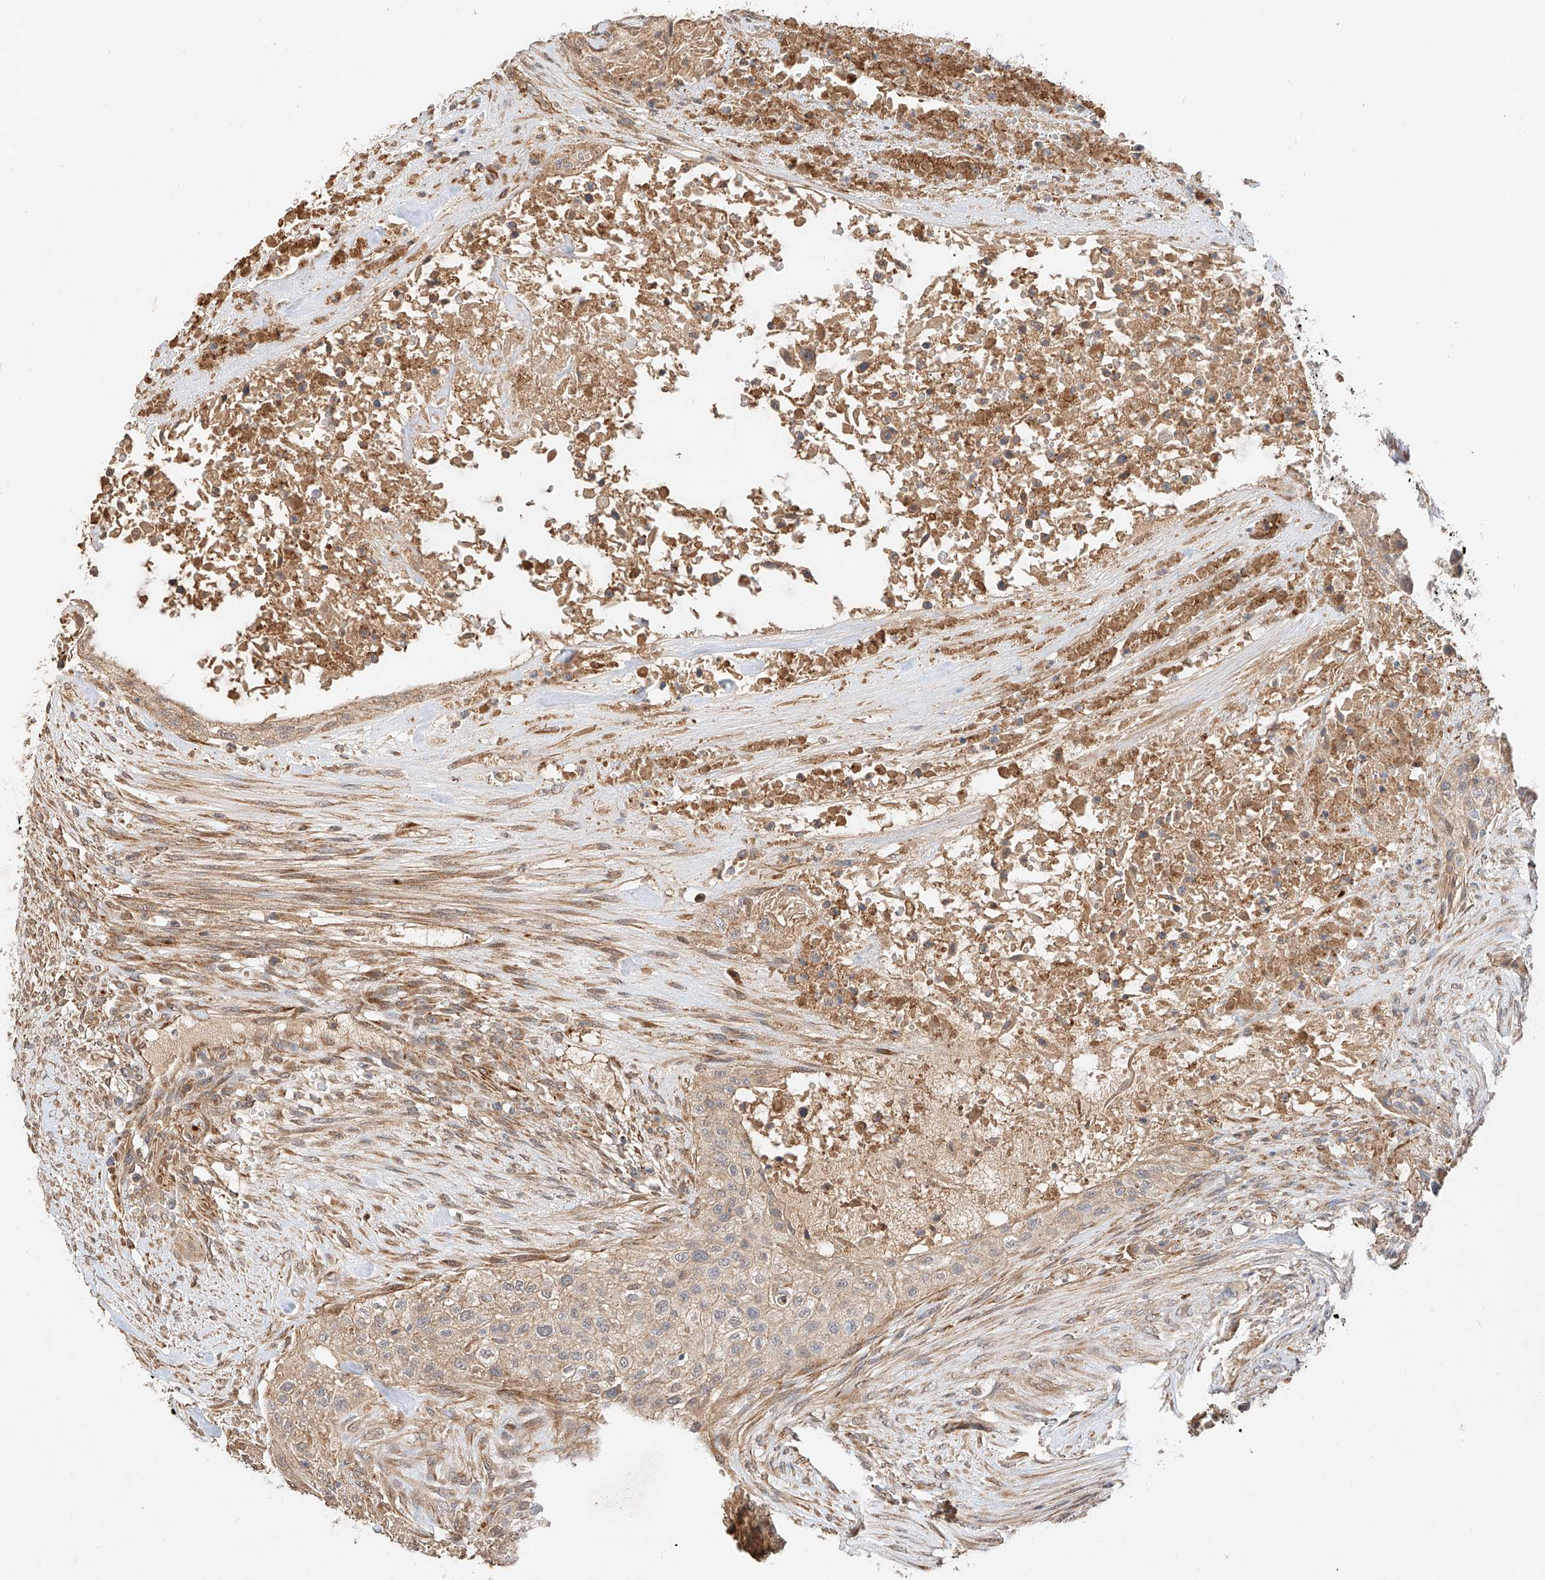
{"staining": {"intensity": "weak", "quantity": ">75%", "location": "cytoplasmic/membranous"}, "tissue": "urothelial cancer", "cell_type": "Tumor cells", "image_type": "cancer", "snomed": [{"axis": "morphology", "description": "Urothelial carcinoma, High grade"}, {"axis": "topography", "description": "Urinary bladder"}], "caption": "Urothelial cancer stained for a protein demonstrates weak cytoplasmic/membranous positivity in tumor cells.", "gene": "SUSD6", "patient": {"sex": "male", "age": 35}}